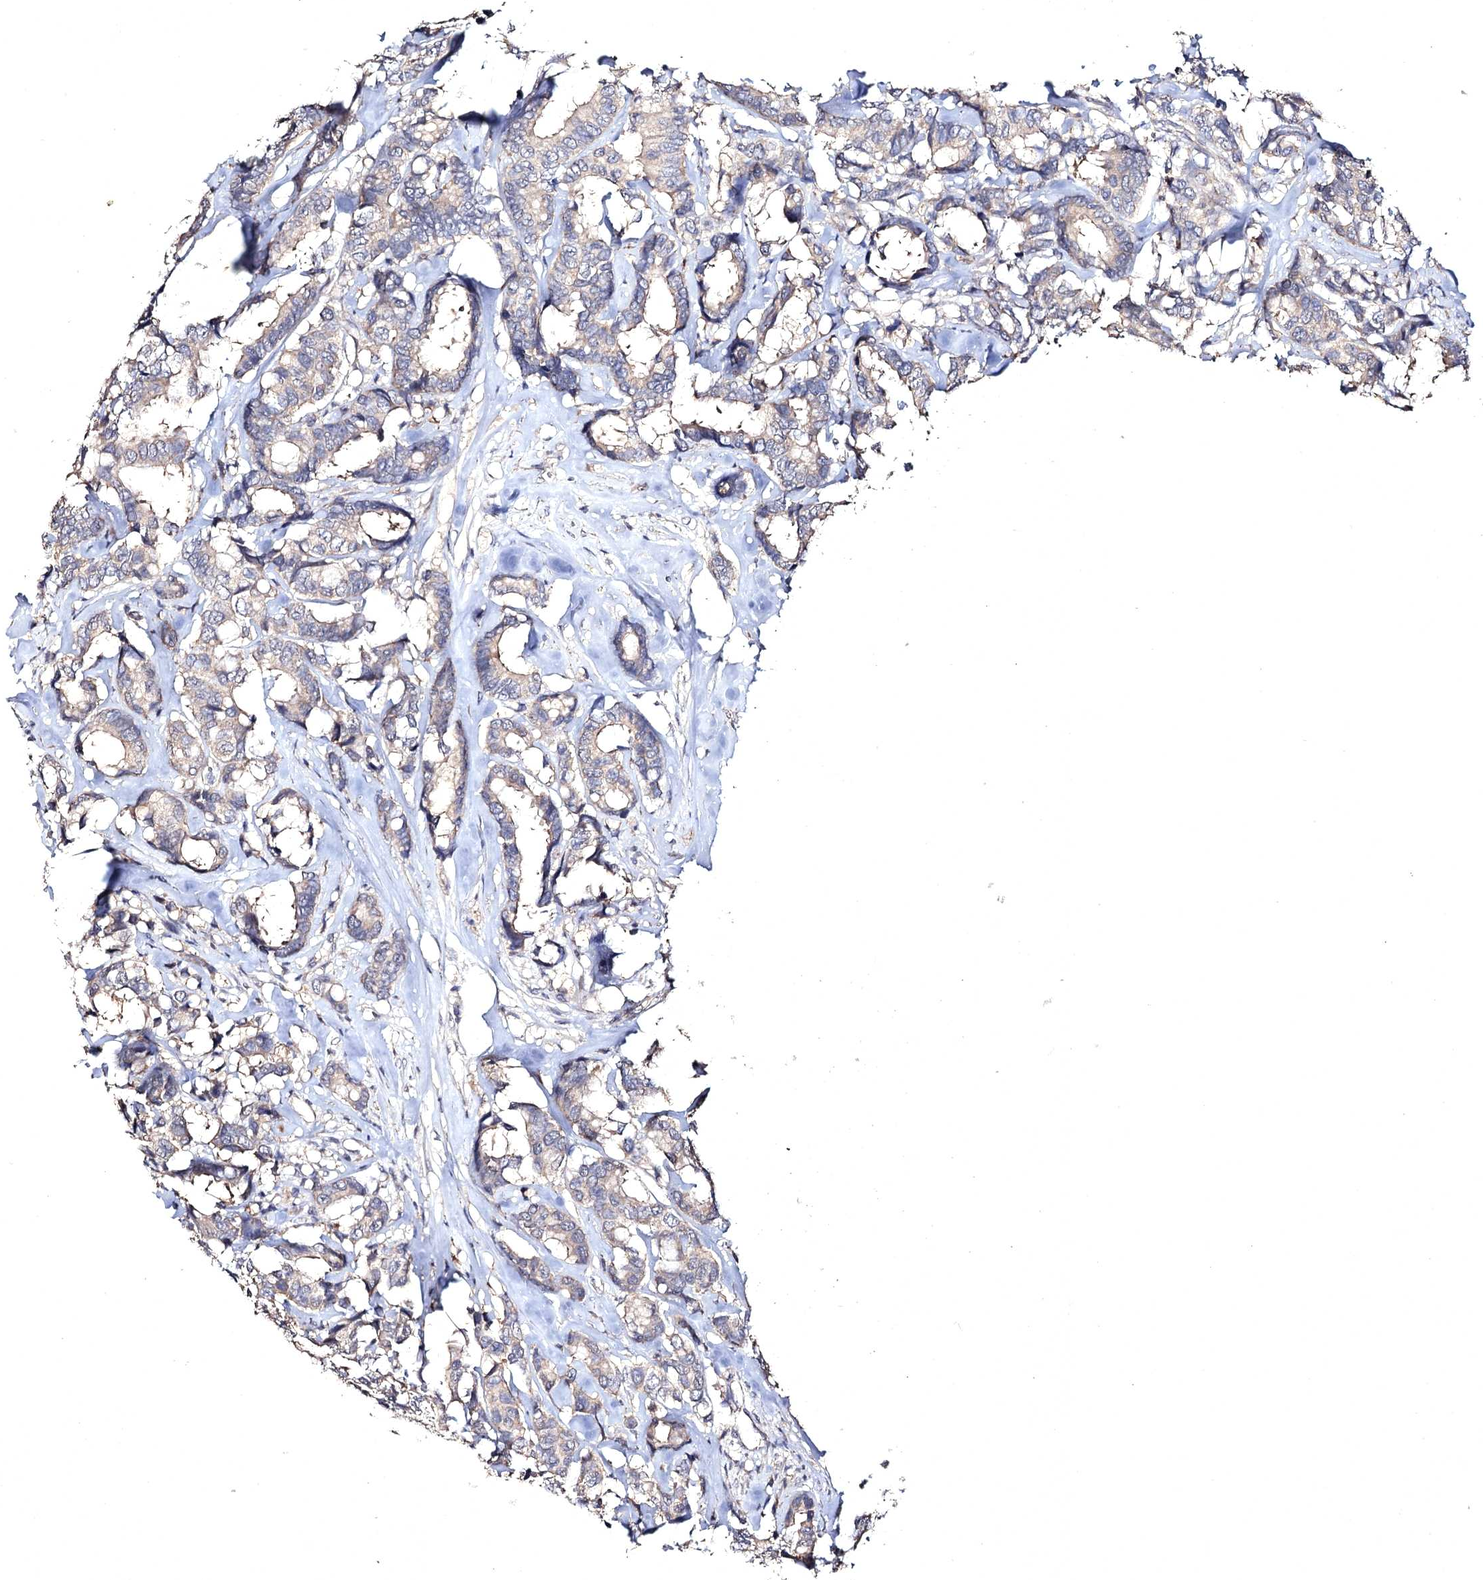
{"staining": {"intensity": "weak", "quantity": "<25%", "location": "cytoplasmic/membranous"}, "tissue": "breast cancer", "cell_type": "Tumor cells", "image_type": "cancer", "snomed": [{"axis": "morphology", "description": "Duct carcinoma"}, {"axis": "topography", "description": "Breast"}], "caption": "Micrograph shows no significant protein staining in tumor cells of infiltrating ductal carcinoma (breast).", "gene": "SEMA4G", "patient": {"sex": "female", "age": 87}}